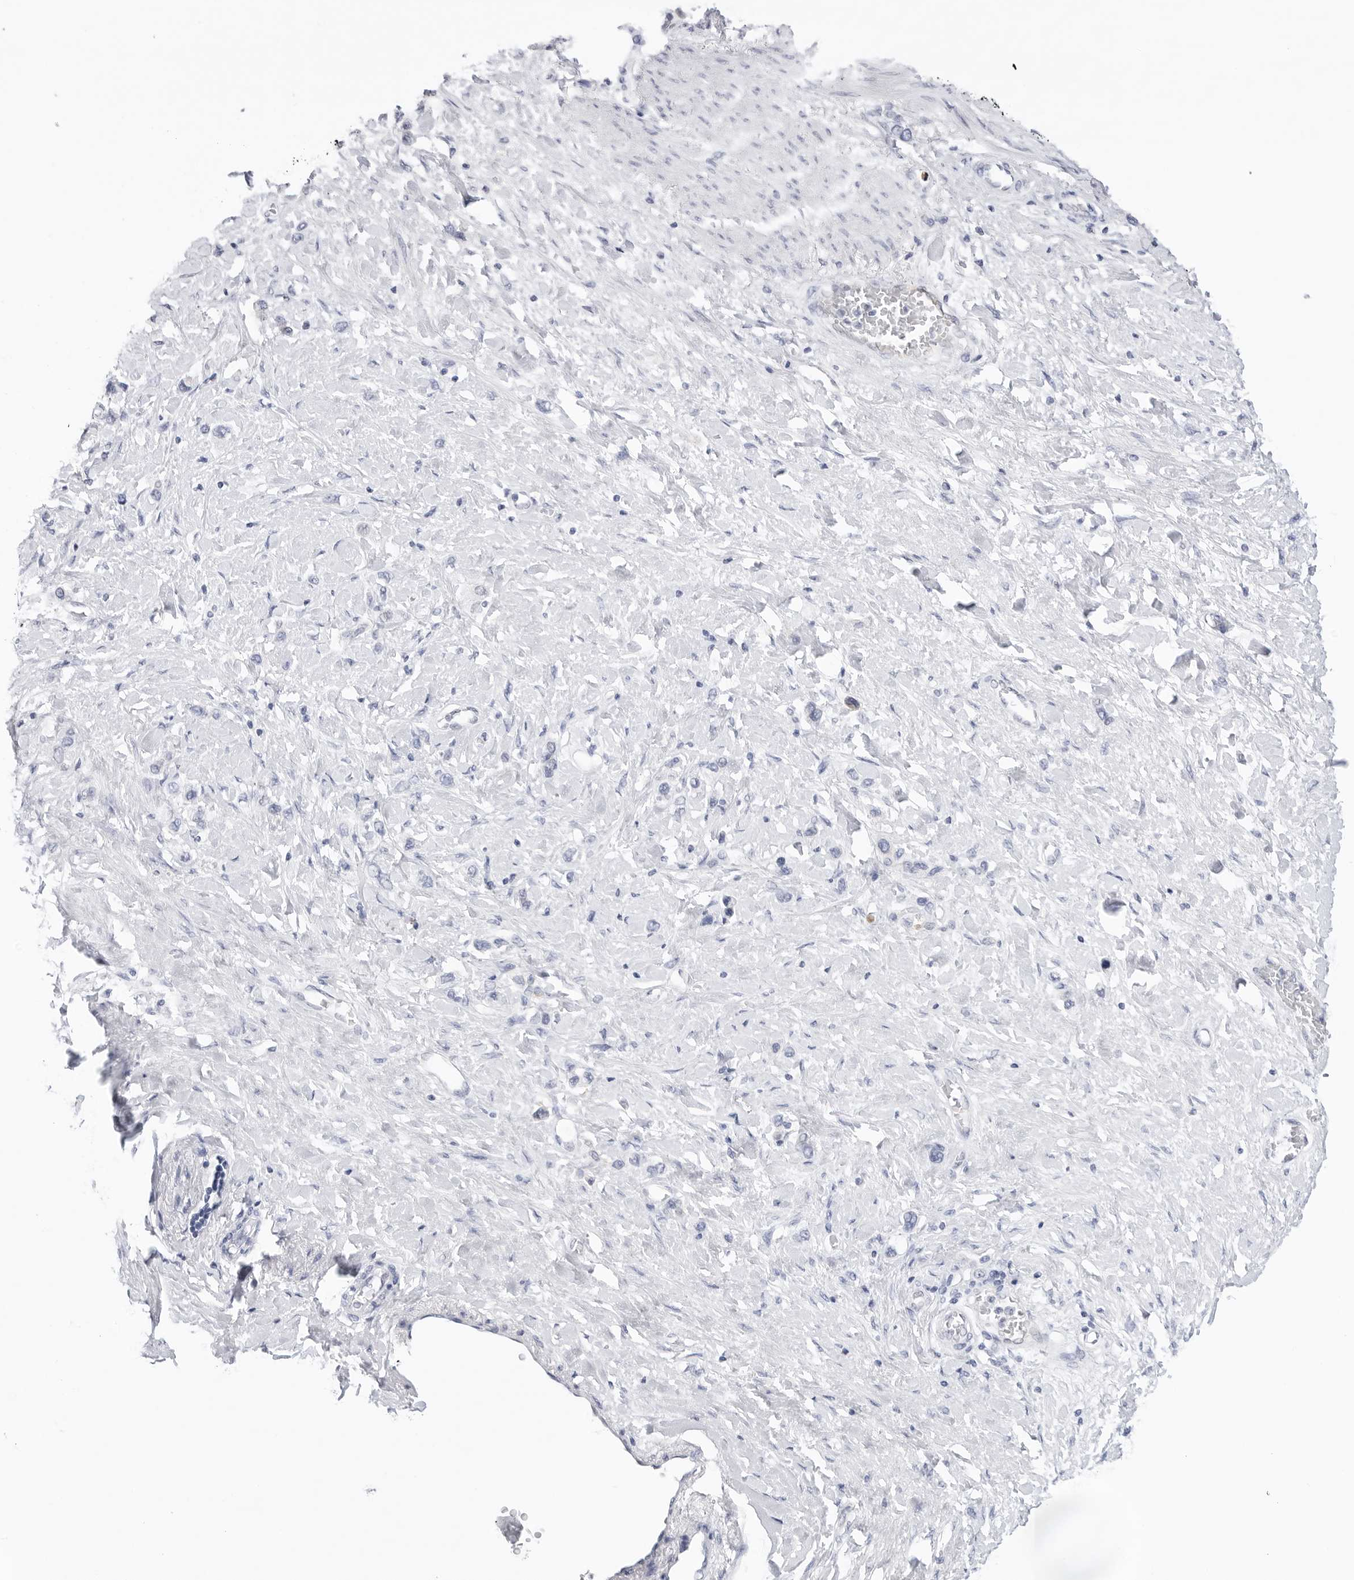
{"staining": {"intensity": "negative", "quantity": "none", "location": "none"}, "tissue": "stomach cancer", "cell_type": "Tumor cells", "image_type": "cancer", "snomed": [{"axis": "morphology", "description": "Adenocarcinoma, NOS"}, {"axis": "topography", "description": "Stomach"}], "caption": "Tumor cells show no significant protein staining in adenocarcinoma (stomach).", "gene": "SLC19A1", "patient": {"sex": "female", "age": 65}}